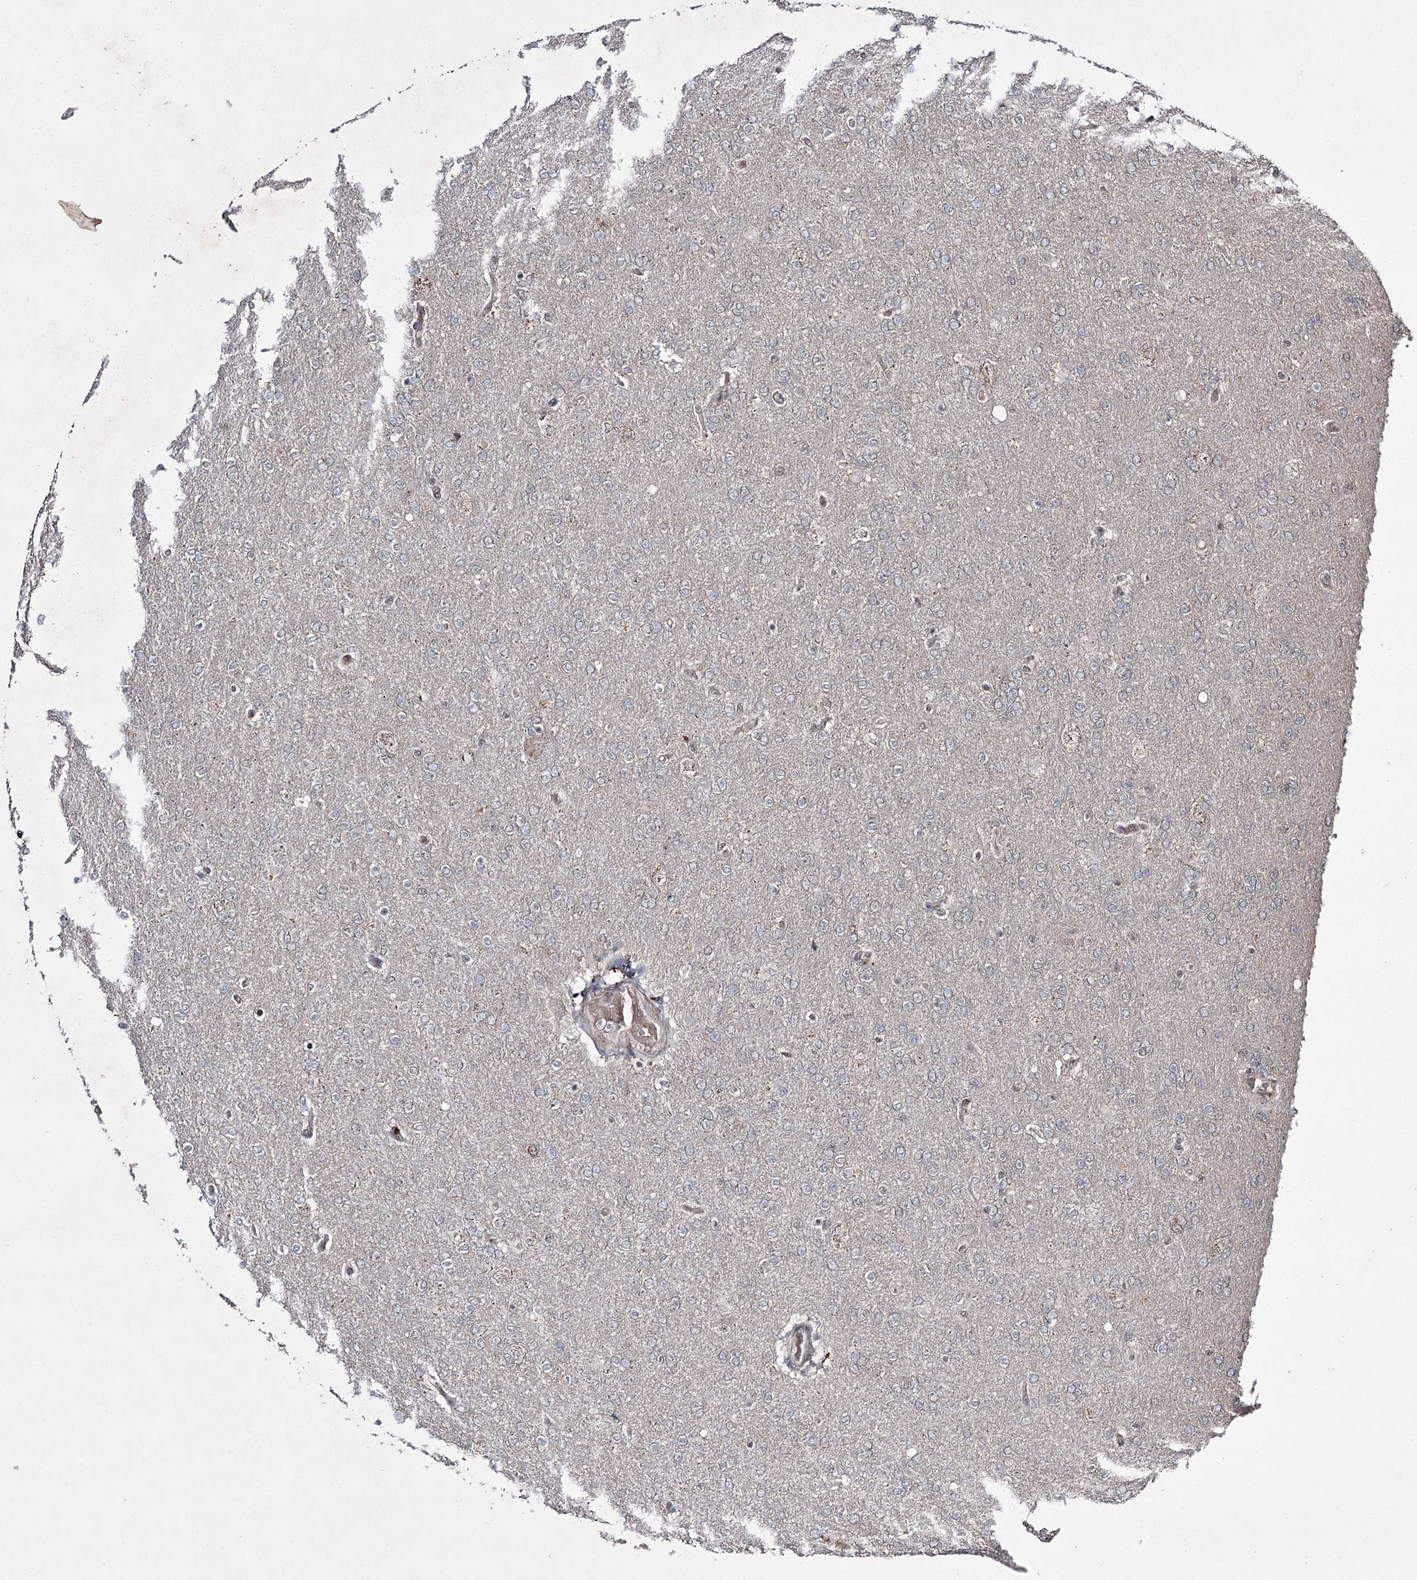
{"staining": {"intensity": "negative", "quantity": "none", "location": "none"}, "tissue": "glioma", "cell_type": "Tumor cells", "image_type": "cancer", "snomed": [{"axis": "morphology", "description": "Glioma, malignant, High grade"}, {"axis": "topography", "description": "Brain"}], "caption": "Tumor cells are negative for protein expression in human glioma. Nuclei are stained in blue.", "gene": "HOXC11", "patient": {"sex": "male", "age": 72}}